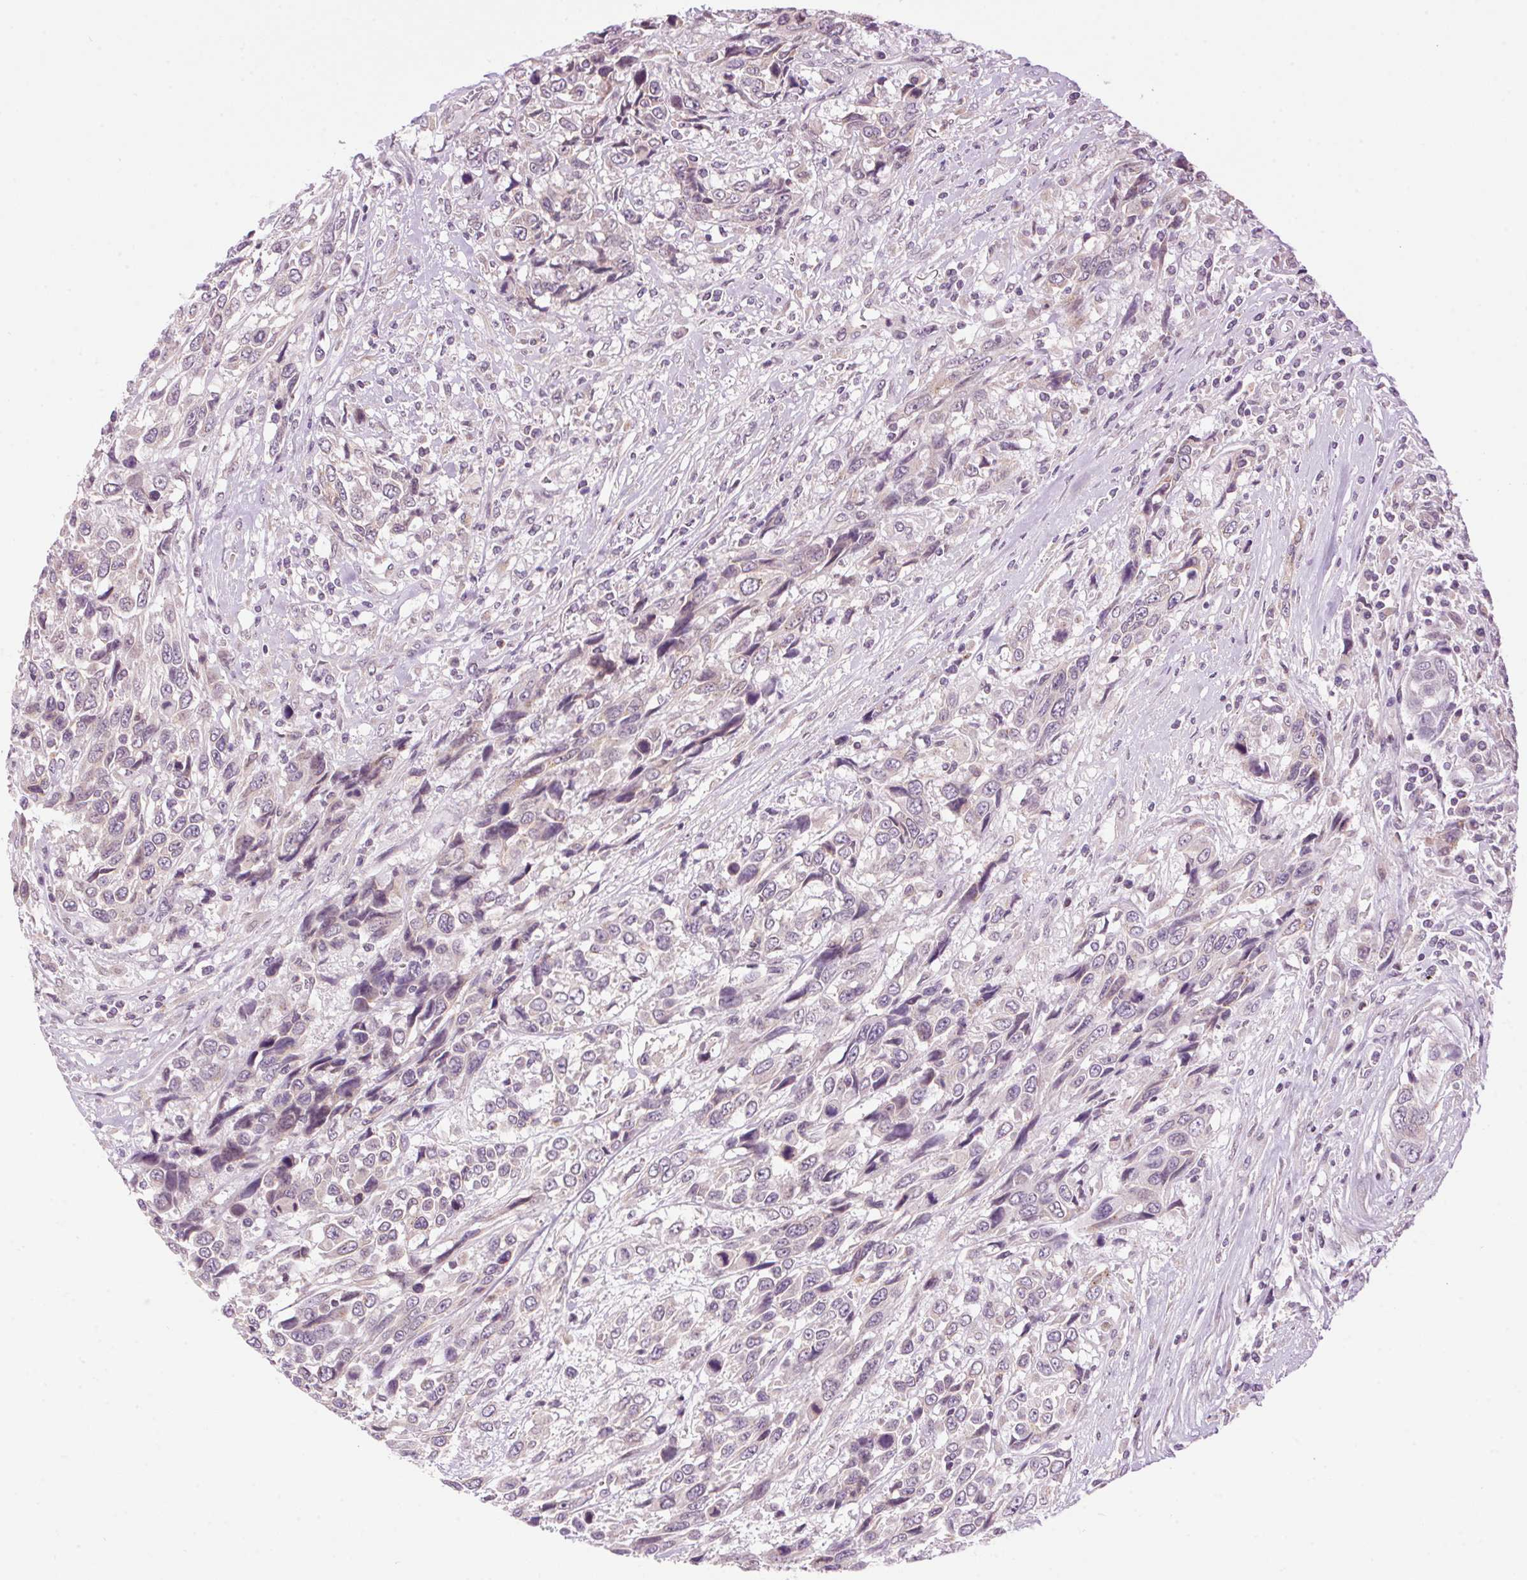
{"staining": {"intensity": "negative", "quantity": "none", "location": "none"}, "tissue": "urothelial cancer", "cell_type": "Tumor cells", "image_type": "cancer", "snomed": [{"axis": "morphology", "description": "Urothelial carcinoma, High grade"}, {"axis": "topography", "description": "Urinary bladder"}], "caption": "High magnification brightfield microscopy of urothelial carcinoma (high-grade) stained with DAB (3,3'-diaminobenzidine) (brown) and counterstained with hematoxylin (blue): tumor cells show no significant expression.", "gene": "SMIM13", "patient": {"sex": "female", "age": 70}}